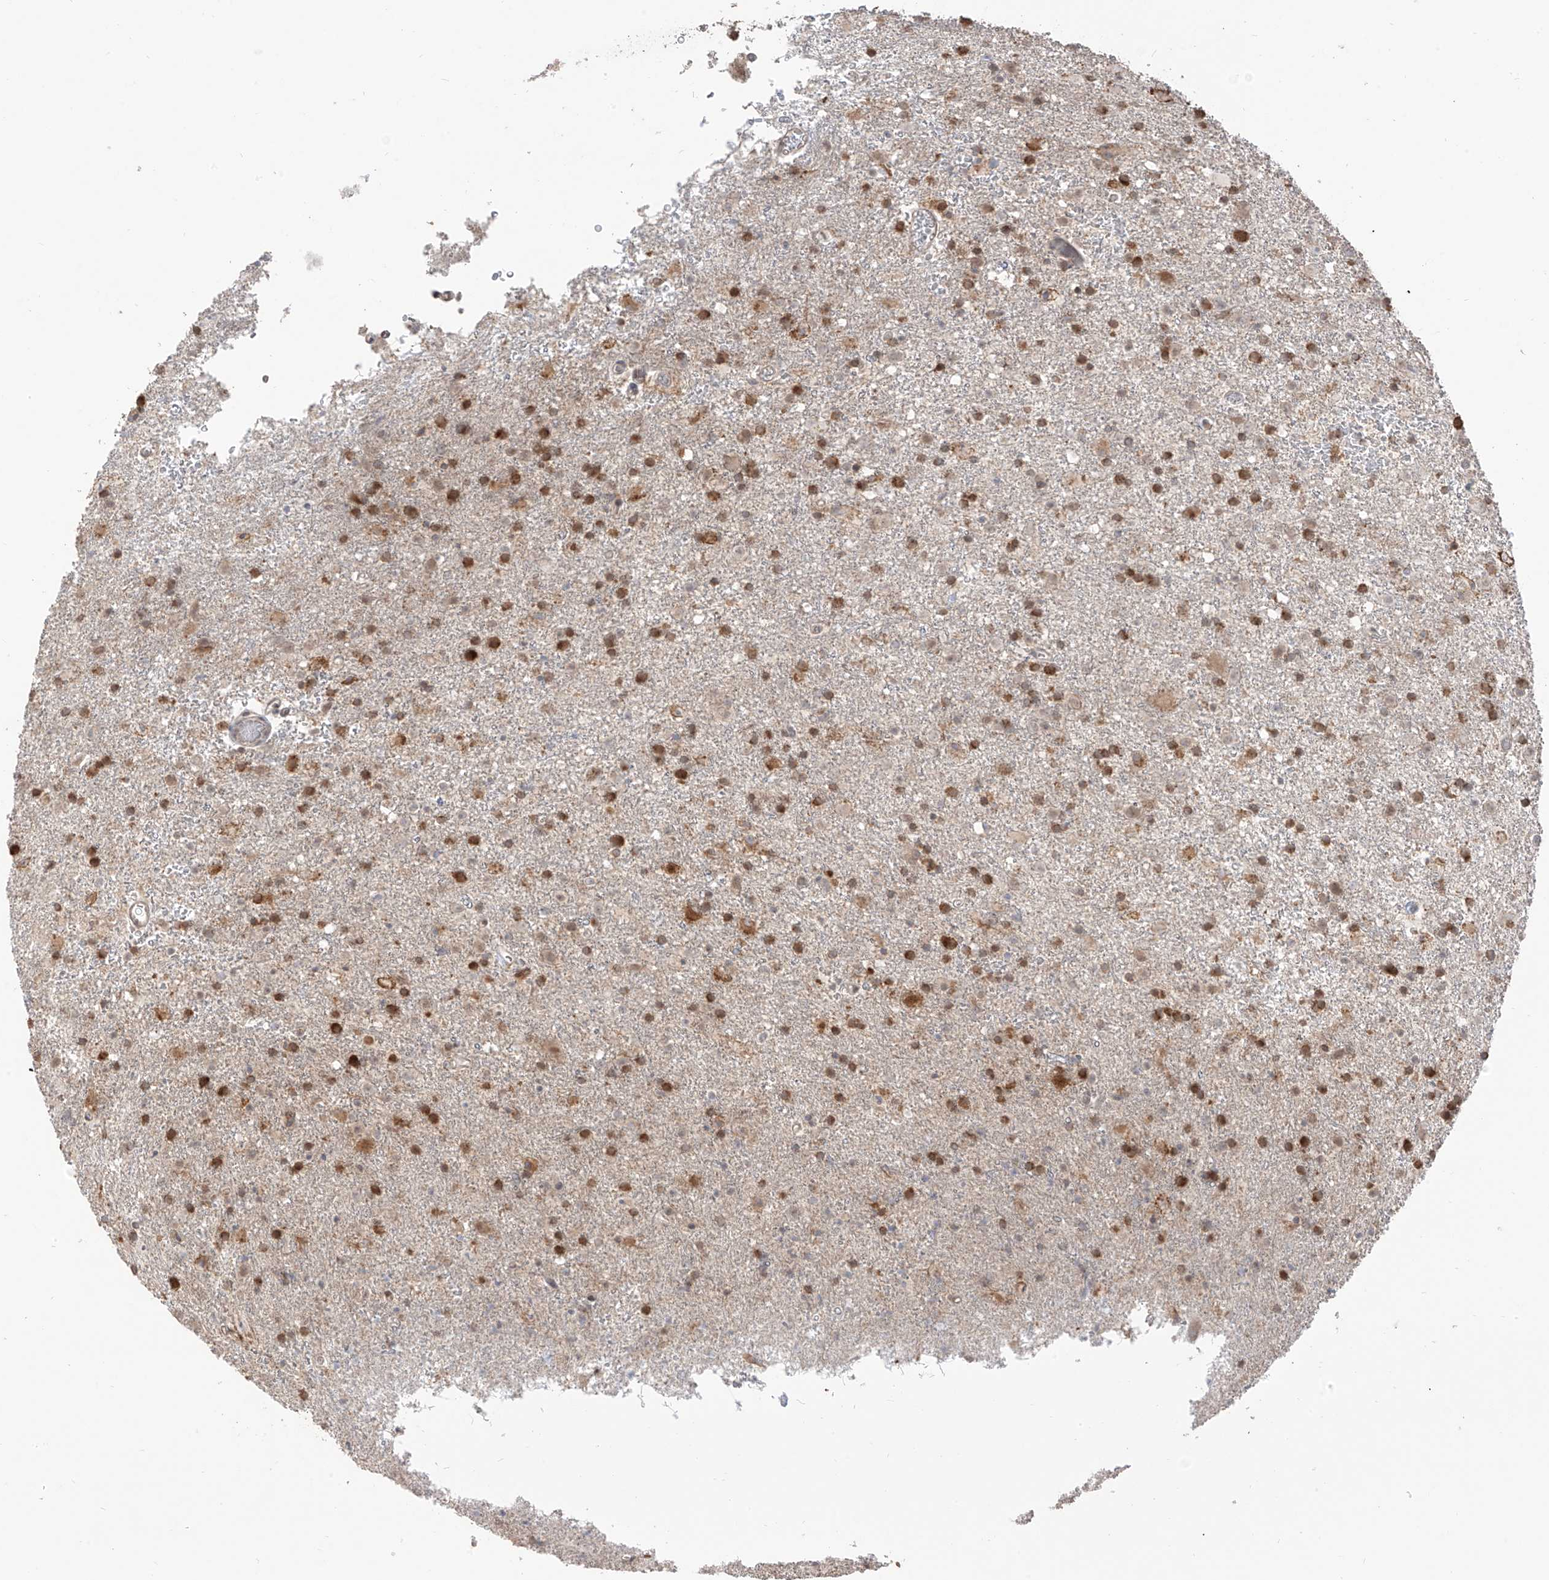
{"staining": {"intensity": "moderate", "quantity": ">75%", "location": "cytoplasmic/membranous"}, "tissue": "glioma", "cell_type": "Tumor cells", "image_type": "cancer", "snomed": [{"axis": "morphology", "description": "Glioma, malignant, Low grade"}, {"axis": "topography", "description": "Brain"}], "caption": "Moderate cytoplasmic/membranous staining for a protein is identified in approximately >75% of tumor cells of glioma using immunohistochemistry.", "gene": "COLGALT2", "patient": {"sex": "male", "age": 65}}